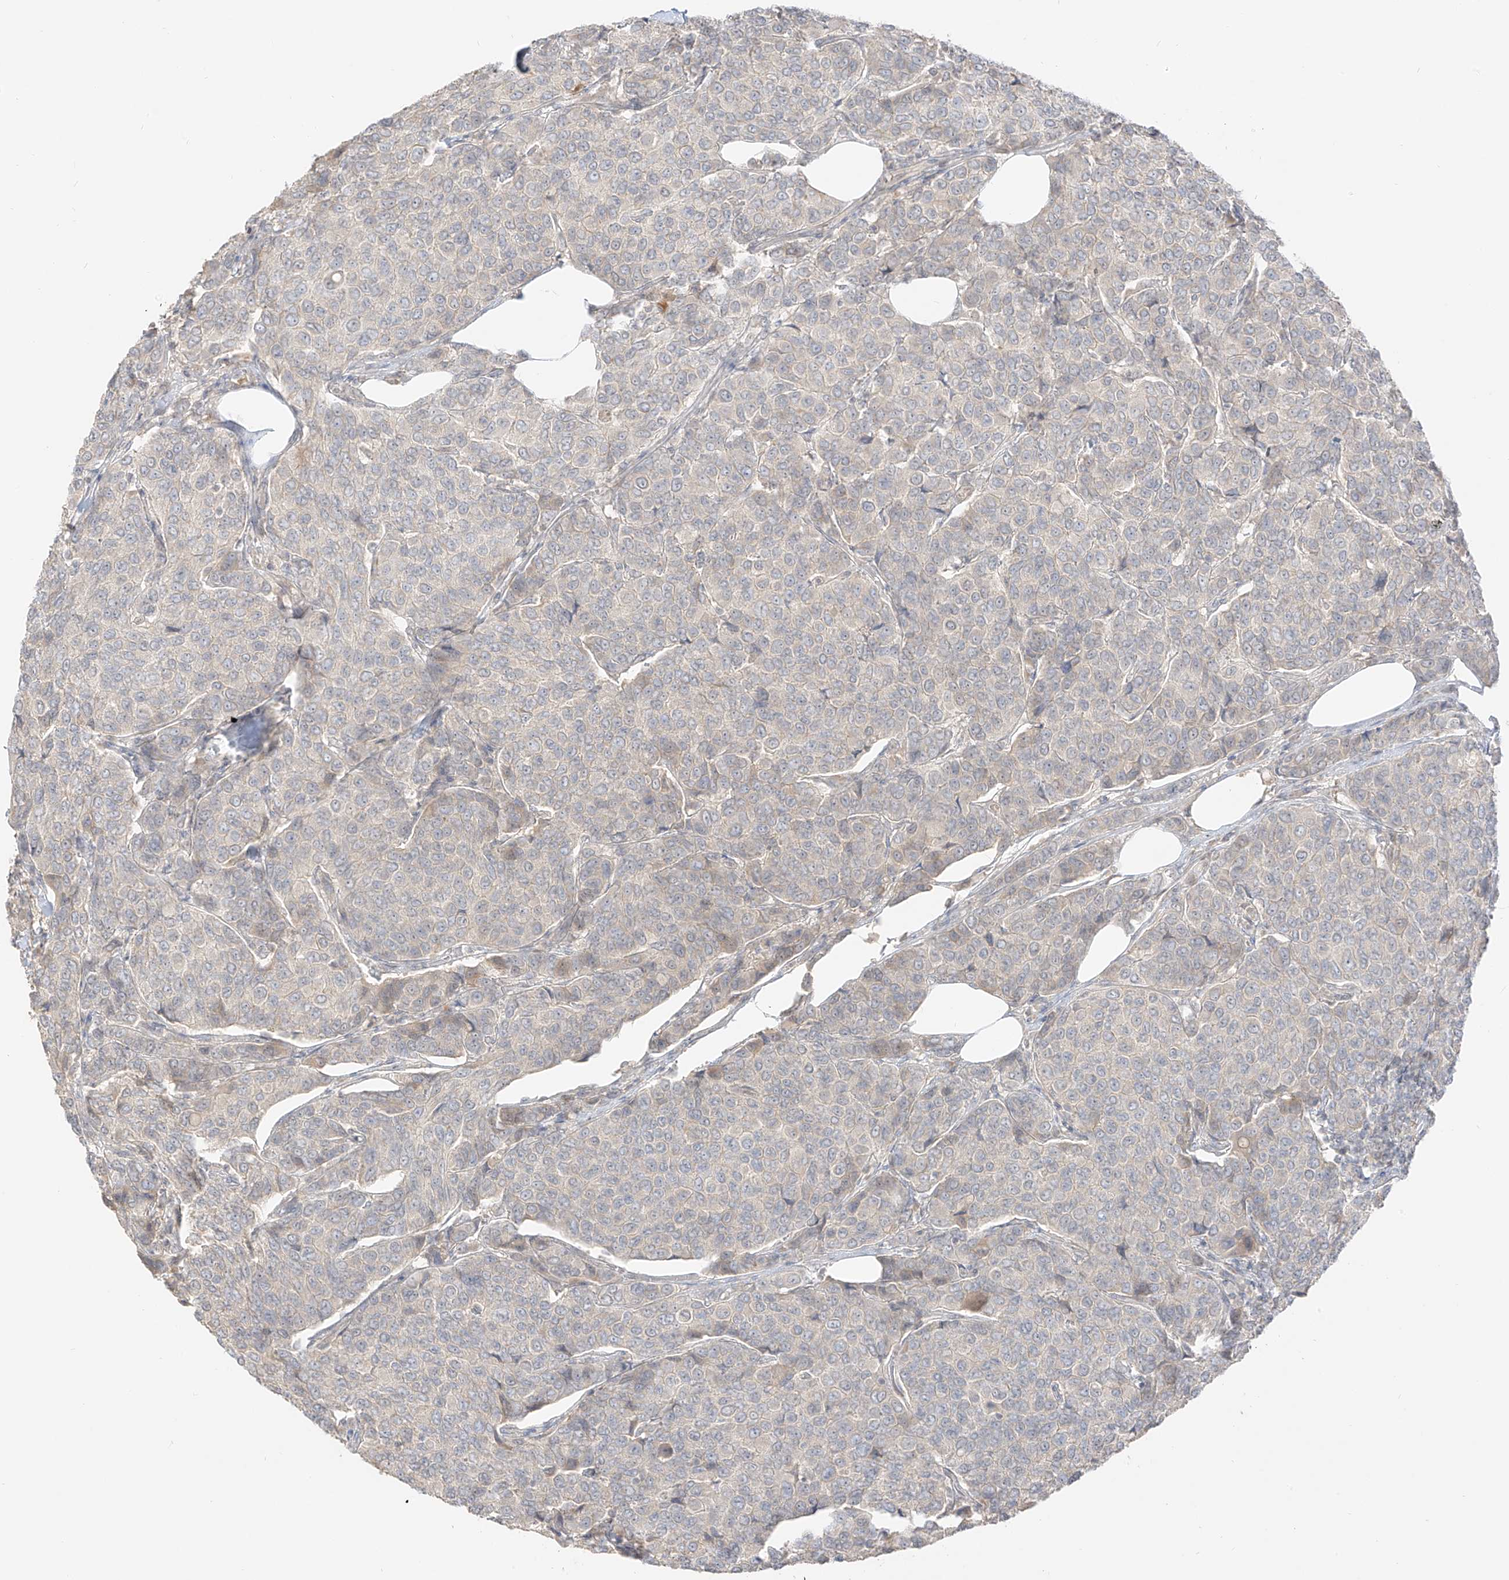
{"staining": {"intensity": "negative", "quantity": "none", "location": "none"}, "tissue": "breast cancer", "cell_type": "Tumor cells", "image_type": "cancer", "snomed": [{"axis": "morphology", "description": "Duct carcinoma"}, {"axis": "topography", "description": "Breast"}], "caption": "Tumor cells show no significant expression in breast cancer (infiltrating ductal carcinoma).", "gene": "LIPT1", "patient": {"sex": "female", "age": 55}}